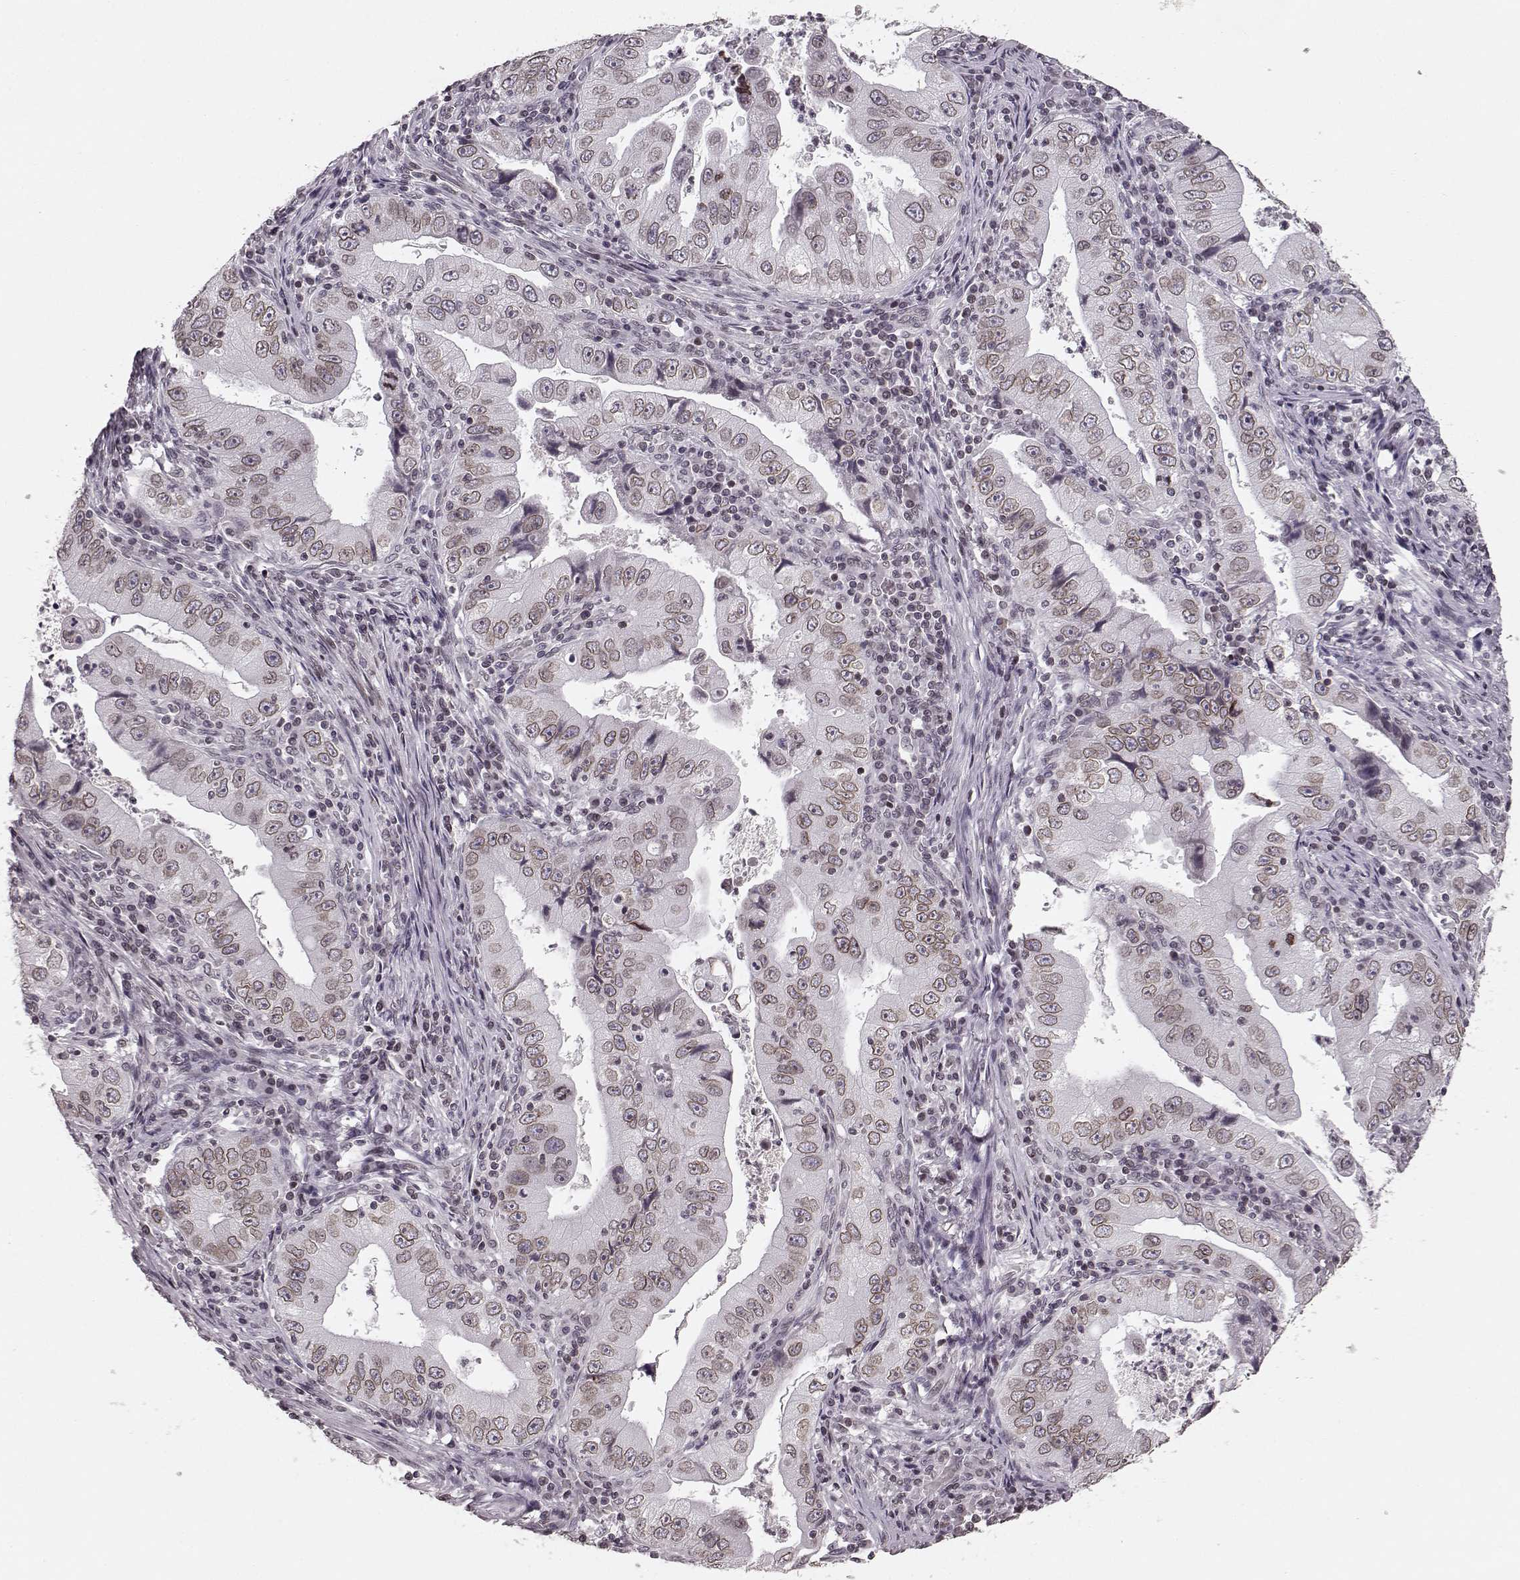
{"staining": {"intensity": "moderate", "quantity": ">75%", "location": "cytoplasmic/membranous,nuclear"}, "tissue": "stomach cancer", "cell_type": "Tumor cells", "image_type": "cancer", "snomed": [{"axis": "morphology", "description": "Adenocarcinoma, NOS"}, {"axis": "topography", "description": "Stomach"}], "caption": "The photomicrograph demonstrates staining of adenocarcinoma (stomach), revealing moderate cytoplasmic/membranous and nuclear protein staining (brown color) within tumor cells. Using DAB (brown) and hematoxylin (blue) stains, captured at high magnification using brightfield microscopy.", "gene": "DCAF12", "patient": {"sex": "male", "age": 76}}